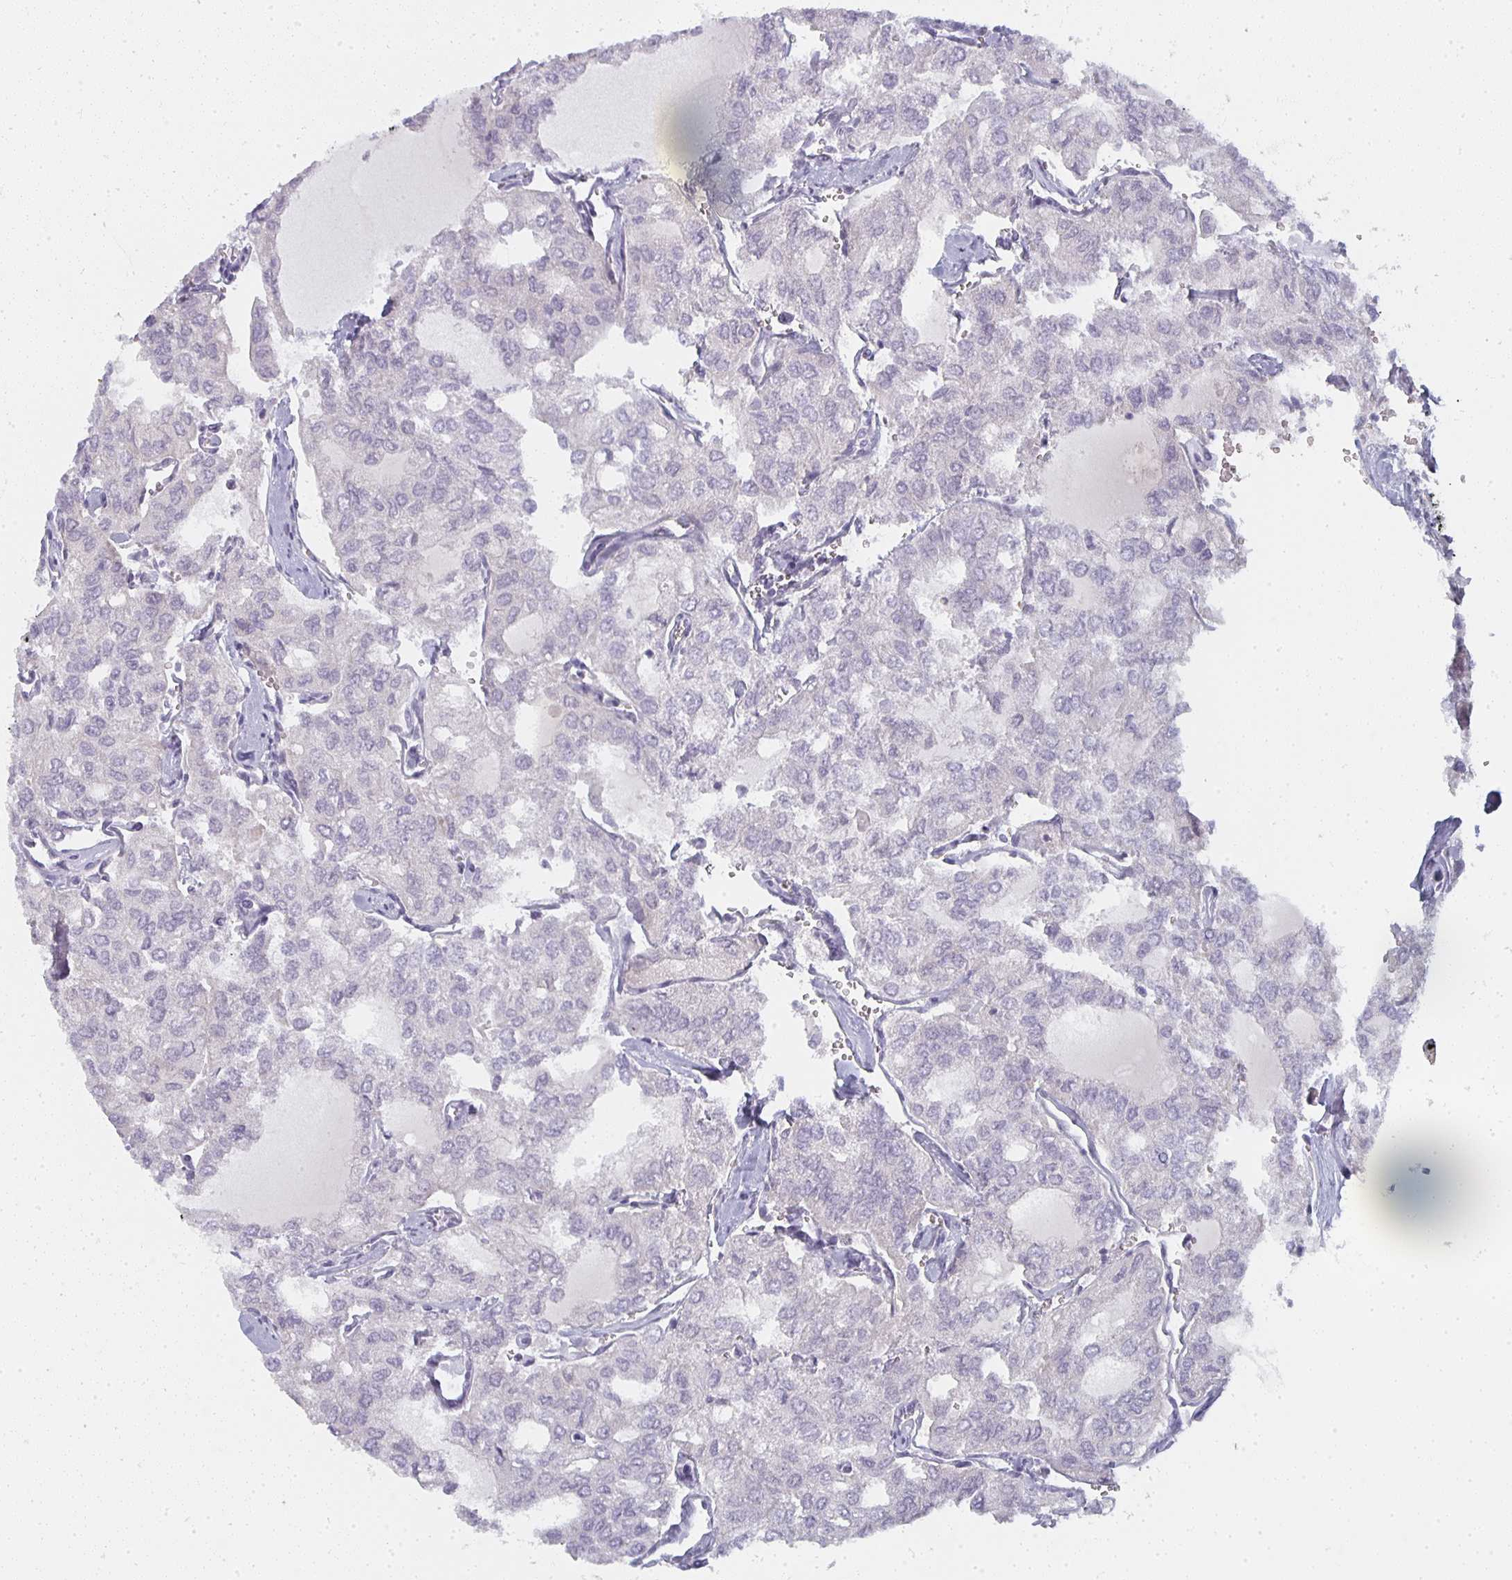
{"staining": {"intensity": "negative", "quantity": "none", "location": "none"}, "tissue": "thyroid cancer", "cell_type": "Tumor cells", "image_type": "cancer", "snomed": [{"axis": "morphology", "description": "Follicular adenoma carcinoma, NOS"}, {"axis": "topography", "description": "Thyroid gland"}], "caption": "IHC micrograph of neoplastic tissue: thyroid cancer (follicular adenoma carcinoma) stained with DAB (3,3'-diaminobenzidine) reveals no significant protein expression in tumor cells.", "gene": "CTHRC1", "patient": {"sex": "male", "age": 75}}